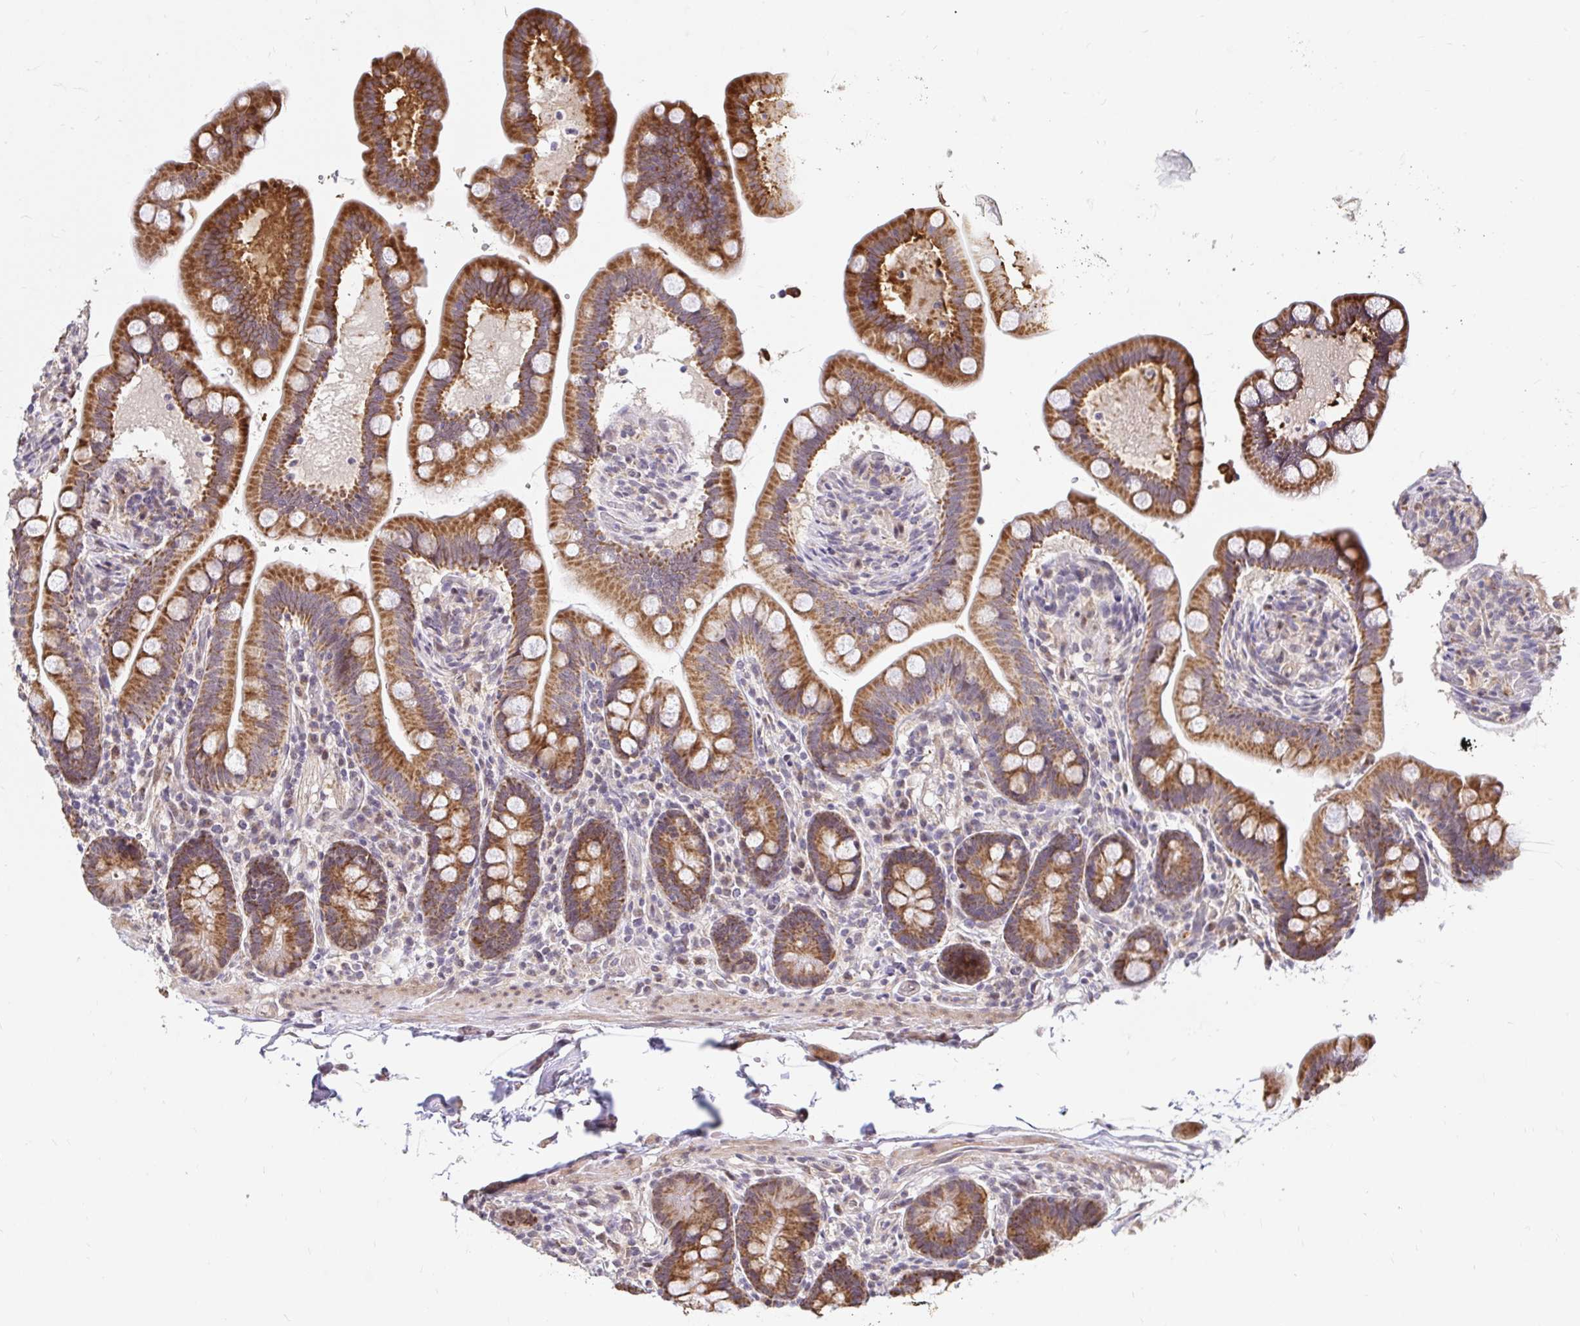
{"staining": {"intensity": "weak", "quantity": ">75%", "location": "cytoplasmic/membranous"}, "tissue": "colon", "cell_type": "Endothelial cells", "image_type": "normal", "snomed": [{"axis": "morphology", "description": "Normal tissue, NOS"}, {"axis": "topography", "description": "Smooth muscle"}, {"axis": "topography", "description": "Colon"}], "caption": "Protein expression analysis of normal human colon reveals weak cytoplasmic/membranous staining in about >75% of endothelial cells.", "gene": "TIMM50", "patient": {"sex": "male", "age": 73}}